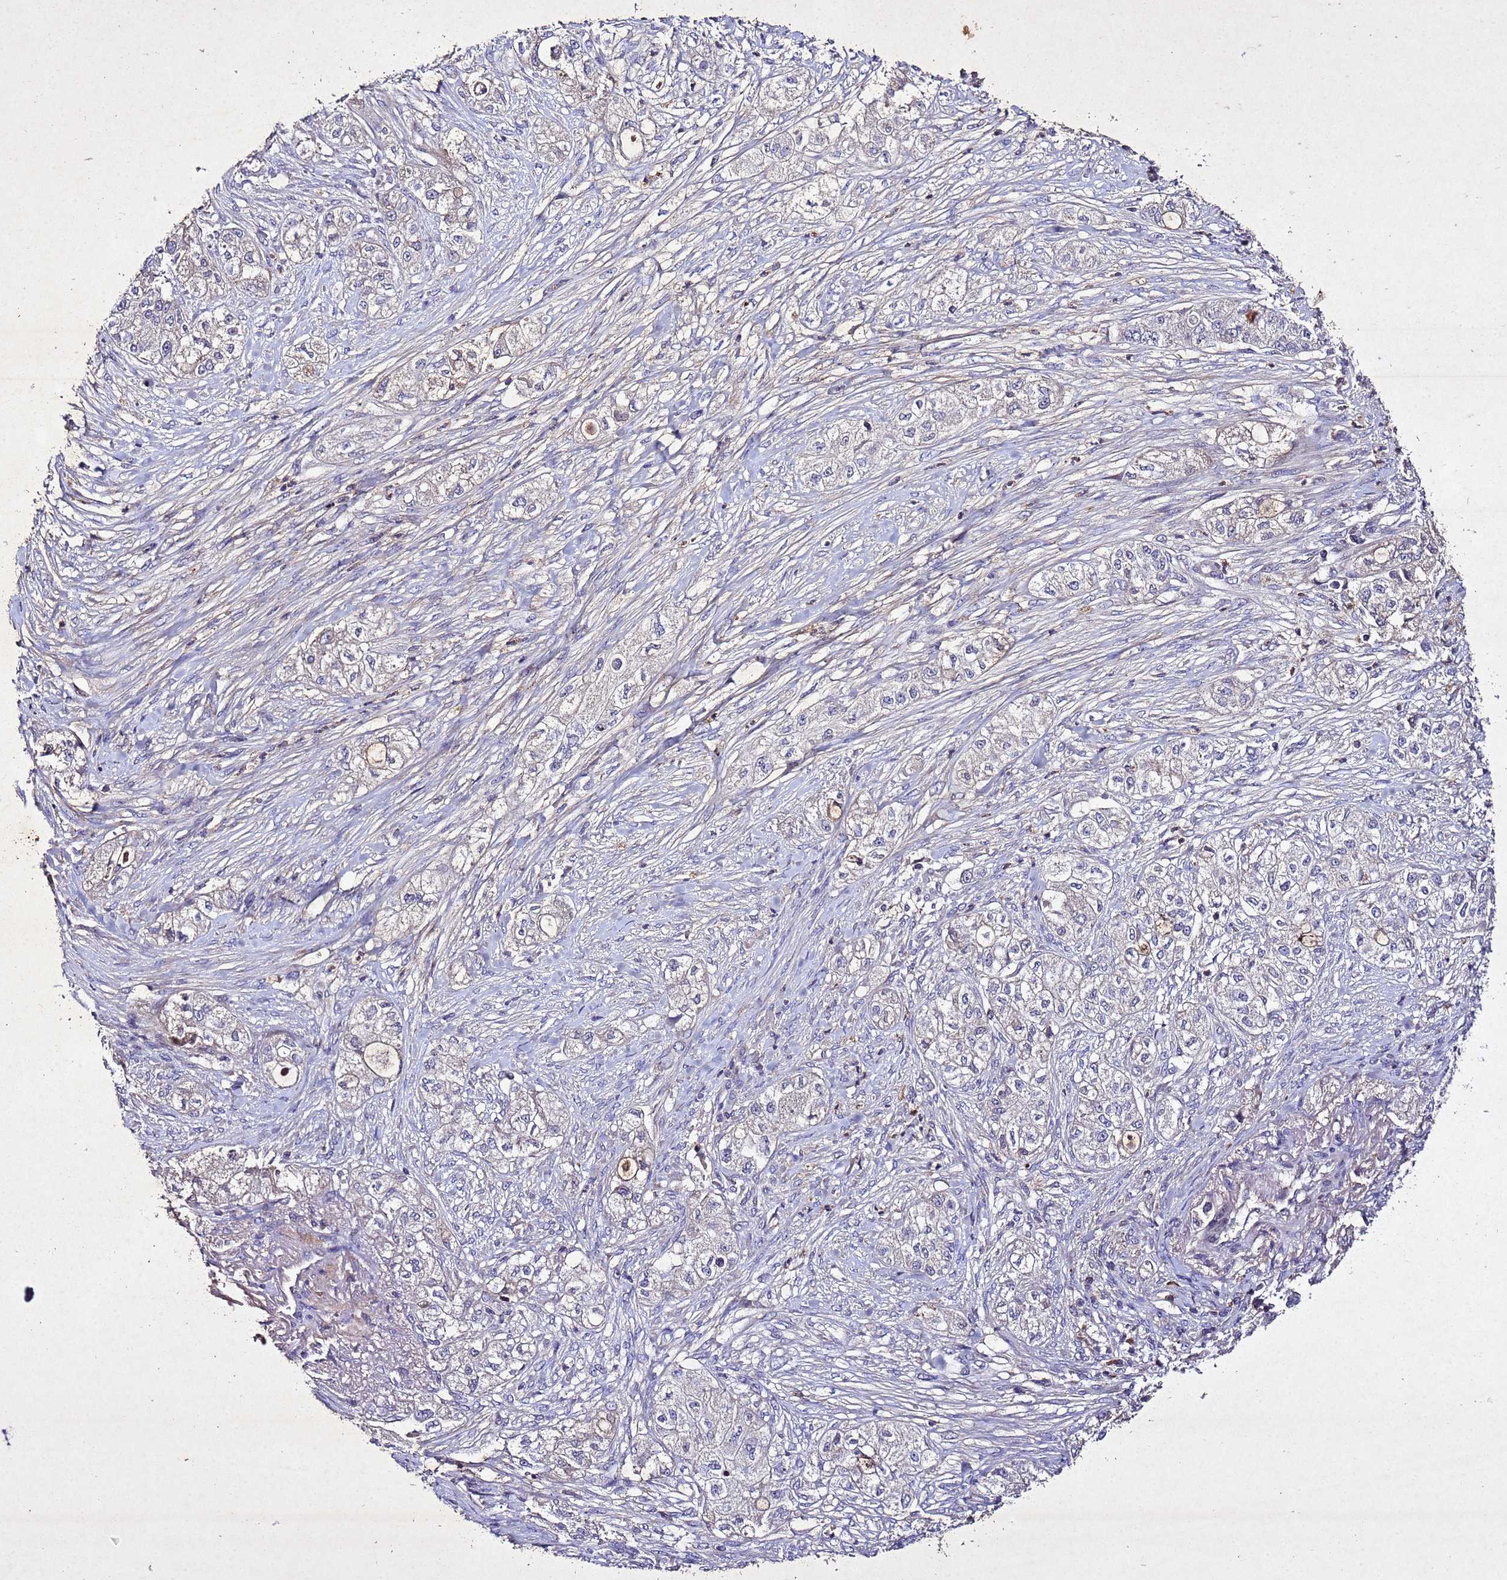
{"staining": {"intensity": "negative", "quantity": "none", "location": "none"}, "tissue": "pancreatic cancer", "cell_type": "Tumor cells", "image_type": "cancer", "snomed": [{"axis": "morphology", "description": "Adenocarcinoma, NOS"}, {"axis": "topography", "description": "Pancreas"}], "caption": "The histopathology image shows no staining of tumor cells in pancreatic adenocarcinoma.", "gene": "SV2B", "patient": {"sex": "female", "age": 78}}